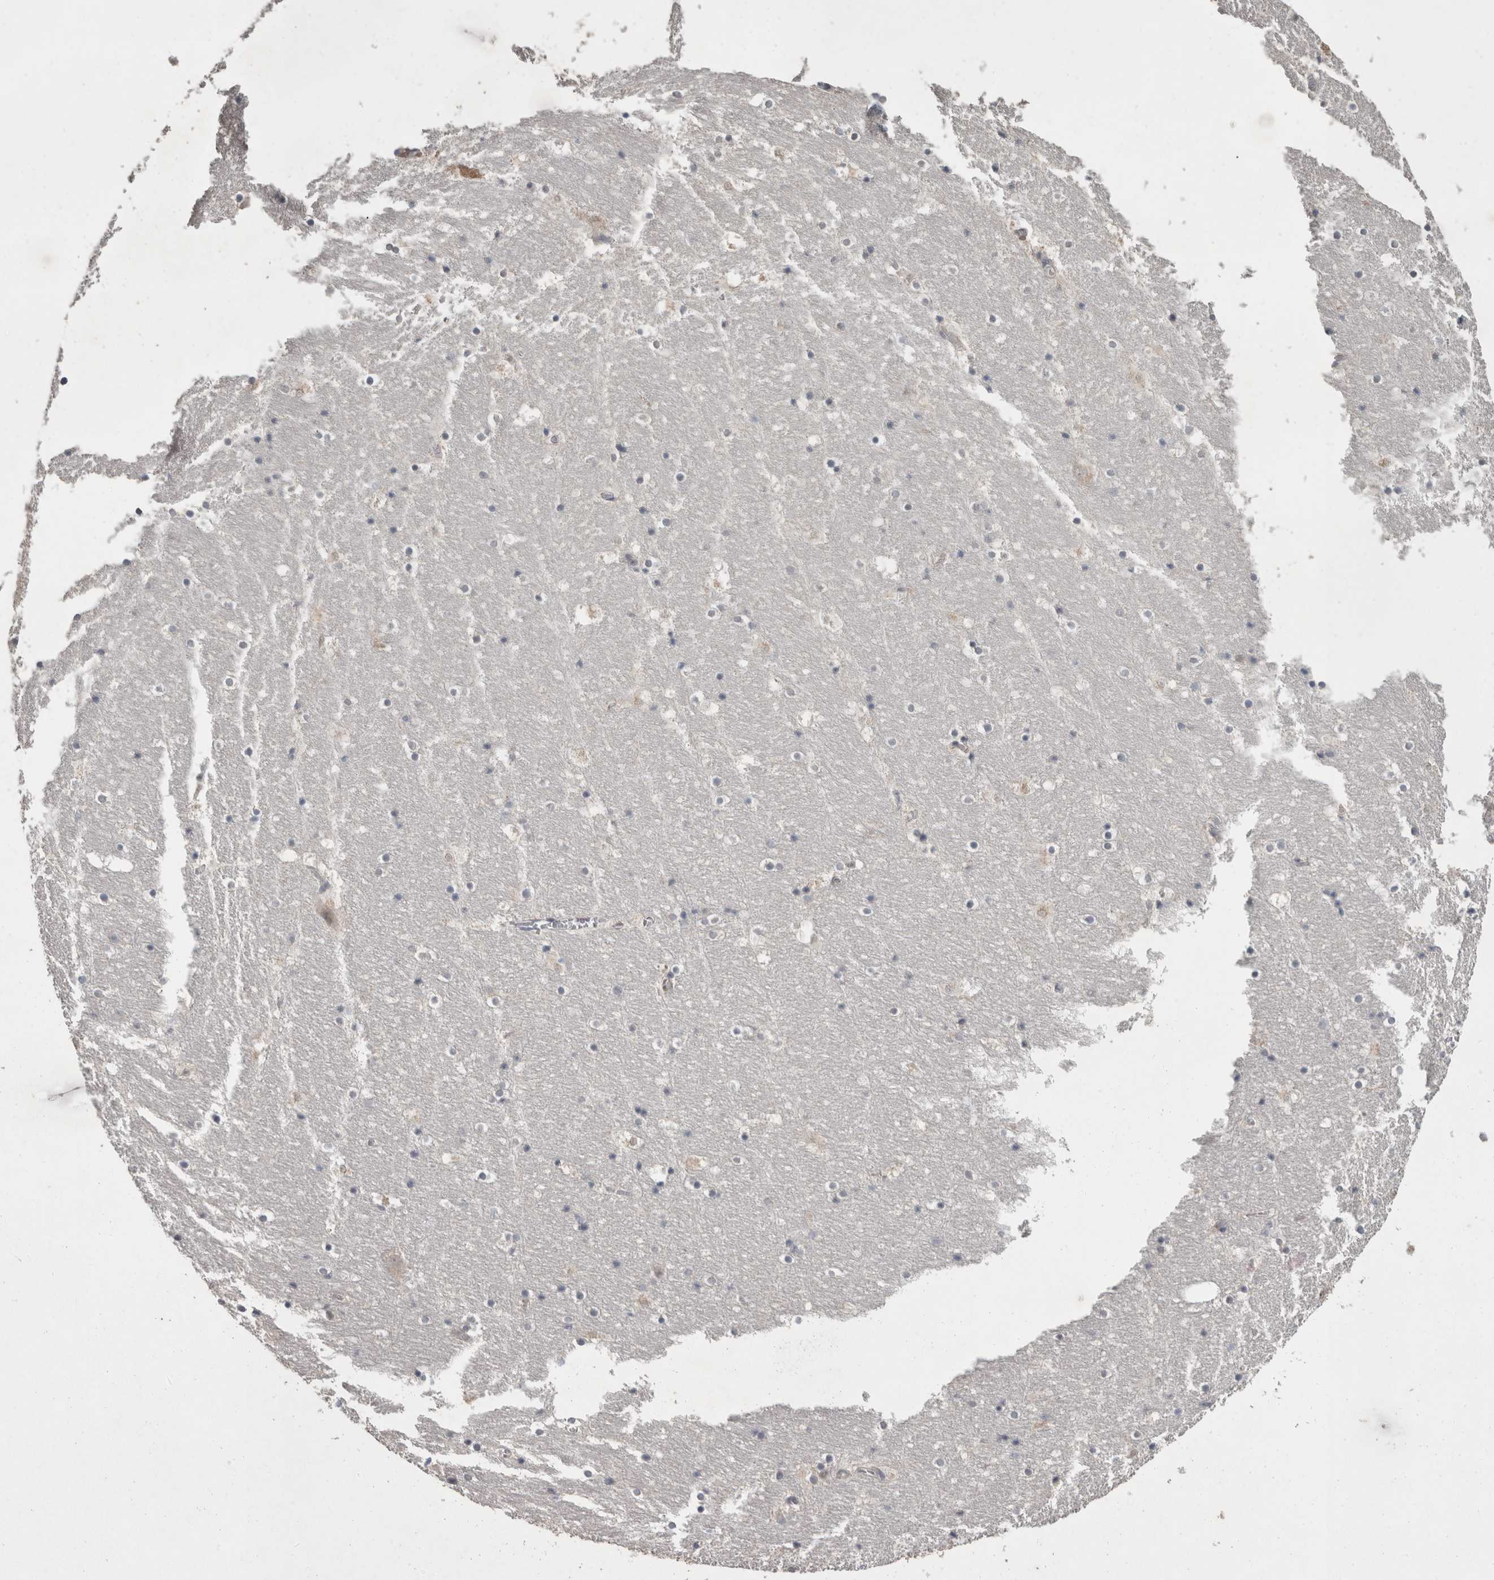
{"staining": {"intensity": "weak", "quantity": "25%-75%", "location": "nuclear"}, "tissue": "hippocampus", "cell_type": "Glial cells", "image_type": "normal", "snomed": [{"axis": "morphology", "description": "Normal tissue, NOS"}, {"axis": "topography", "description": "Hippocampus"}], "caption": "A brown stain highlights weak nuclear staining of a protein in glial cells of benign hippocampus.", "gene": "FHOD3", "patient": {"sex": "male", "age": 45}}